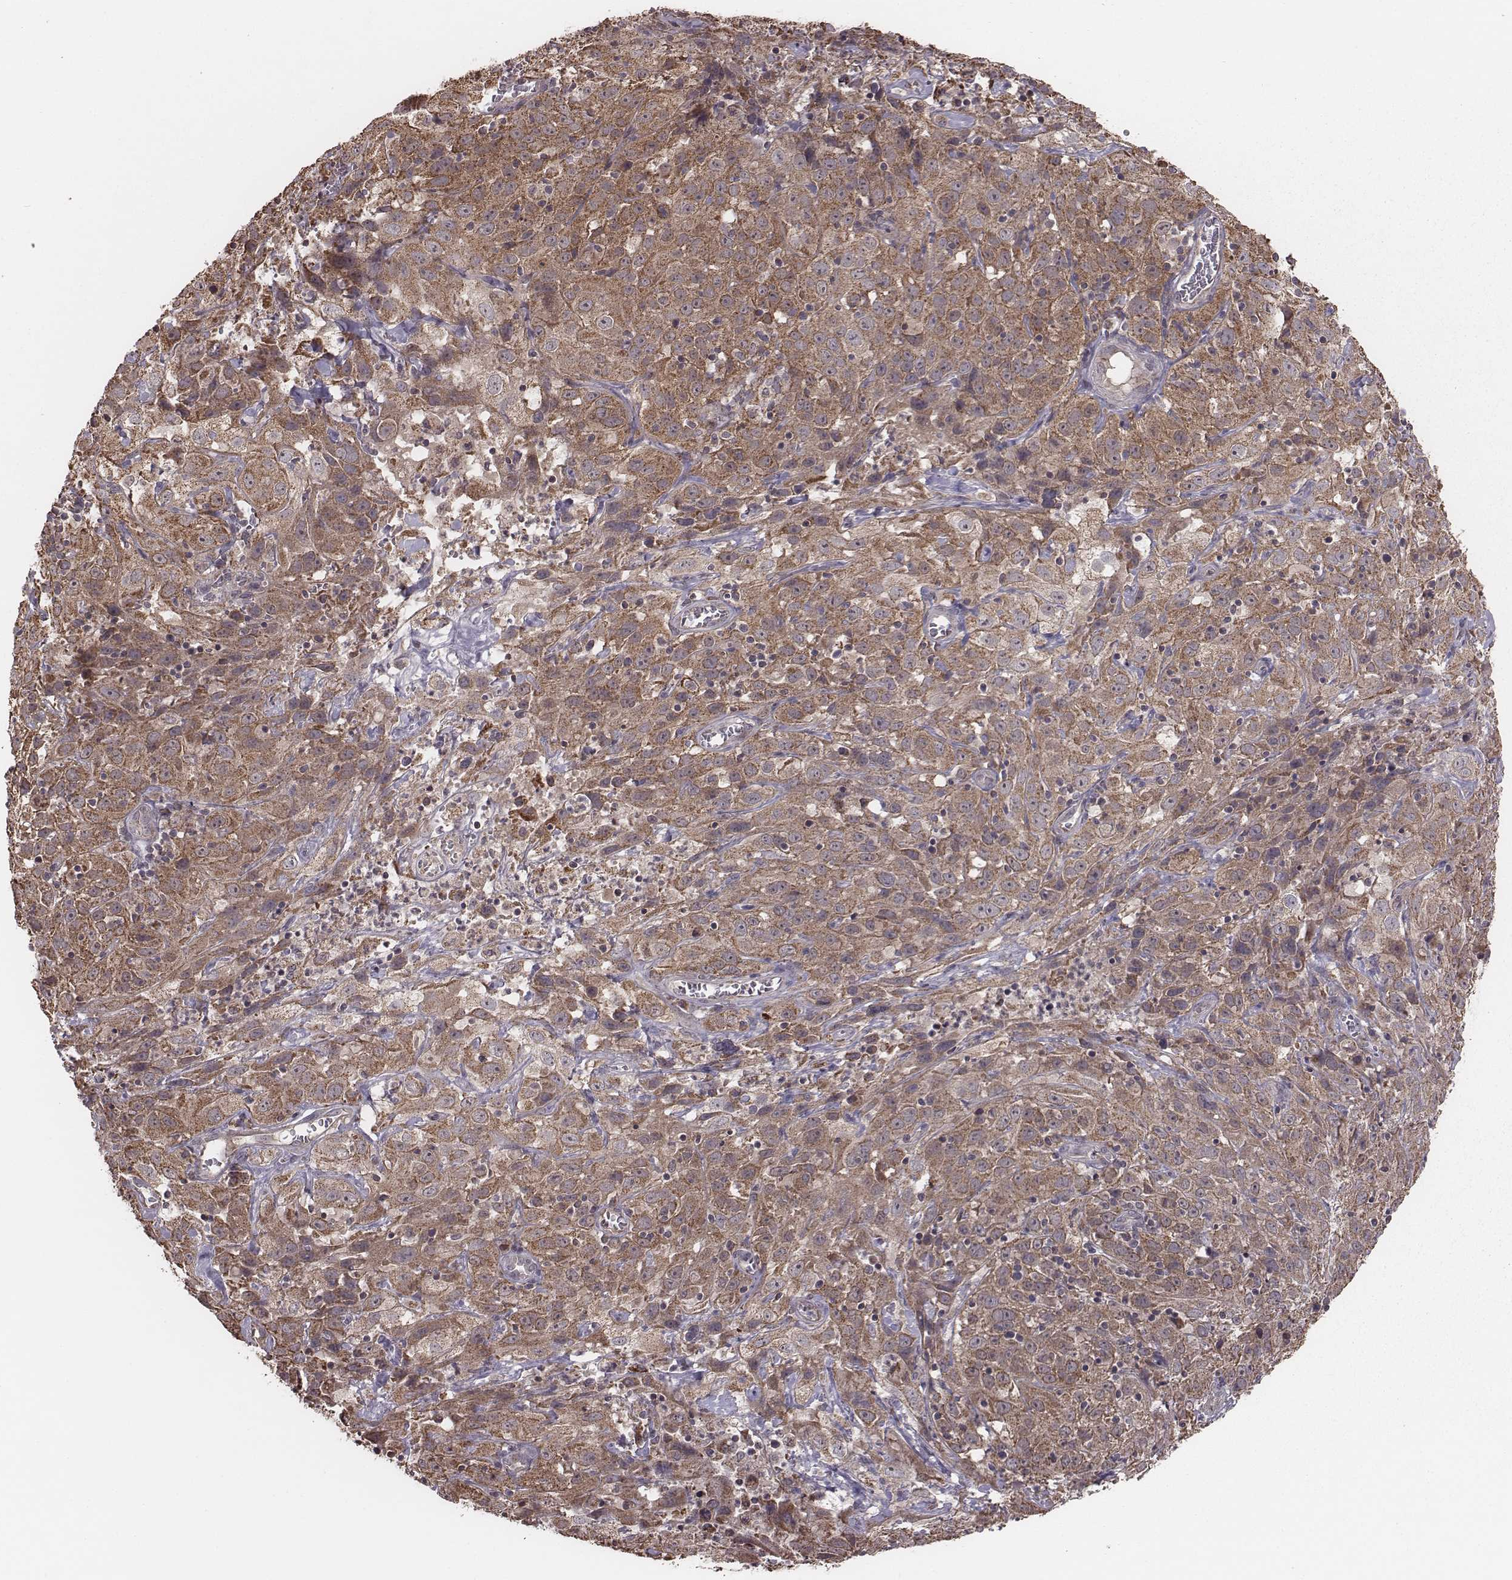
{"staining": {"intensity": "moderate", "quantity": ">75%", "location": "cytoplasmic/membranous"}, "tissue": "cervical cancer", "cell_type": "Tumor cells", "image_type": "cancer", "snomed": [{"axis": "morphology", "description": "Squamous cell carcinoma, NOS"}, {"axis": "topography", "description": "Cervix"}], "caption": "A photomicrograph of squamous cell carcinoma (cervical) stained for a protein displays moderate cytoplasmic/membranous brown staining in tumor cells.", "gene": "PDCD2L", "patient": {"sex": "female", "age": 32}}